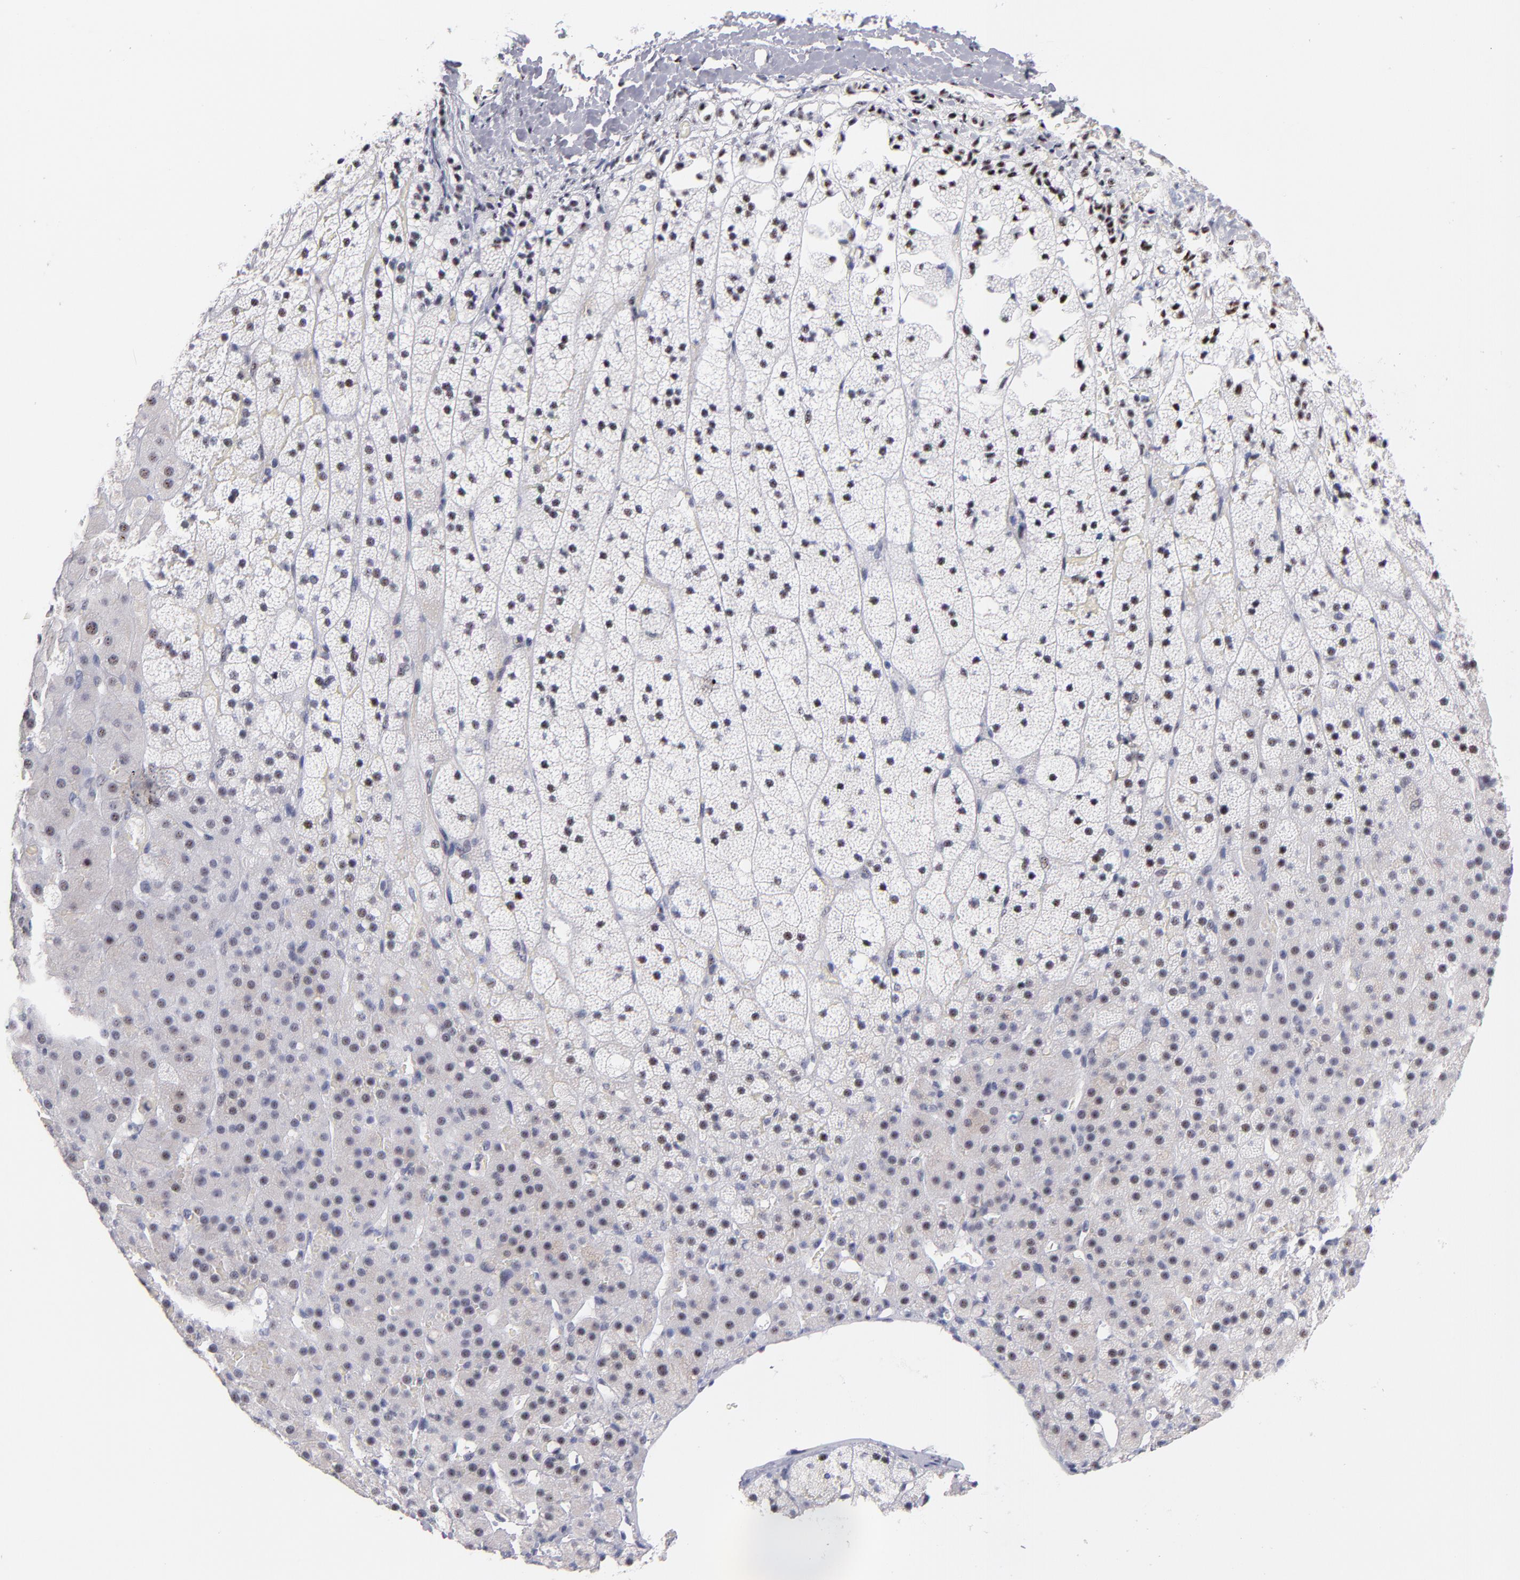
{"staining": {"intensity": "moderate", "quantity": "<25%", "location": "nuclear"}, "tissue": "adrenal gland", "cell_type": "Glandular cells", "image_type": "normal", "snomed": [{"axis": "morphology", "description": "Normal tissue, NOS"}, {"axis": "topography", "description": "Adrenal gland"}], "caption": "Immunohistochemical staining of normal adrenal gland exhibits low levels of moderate nuclear expression in about <25% of glandular cells. Immunohistochemistry (ihc) stains the protein in brown and the nuclei are stained blue.", "gene": "RAF1", "patient": {"sex": "male", "age": 35}}